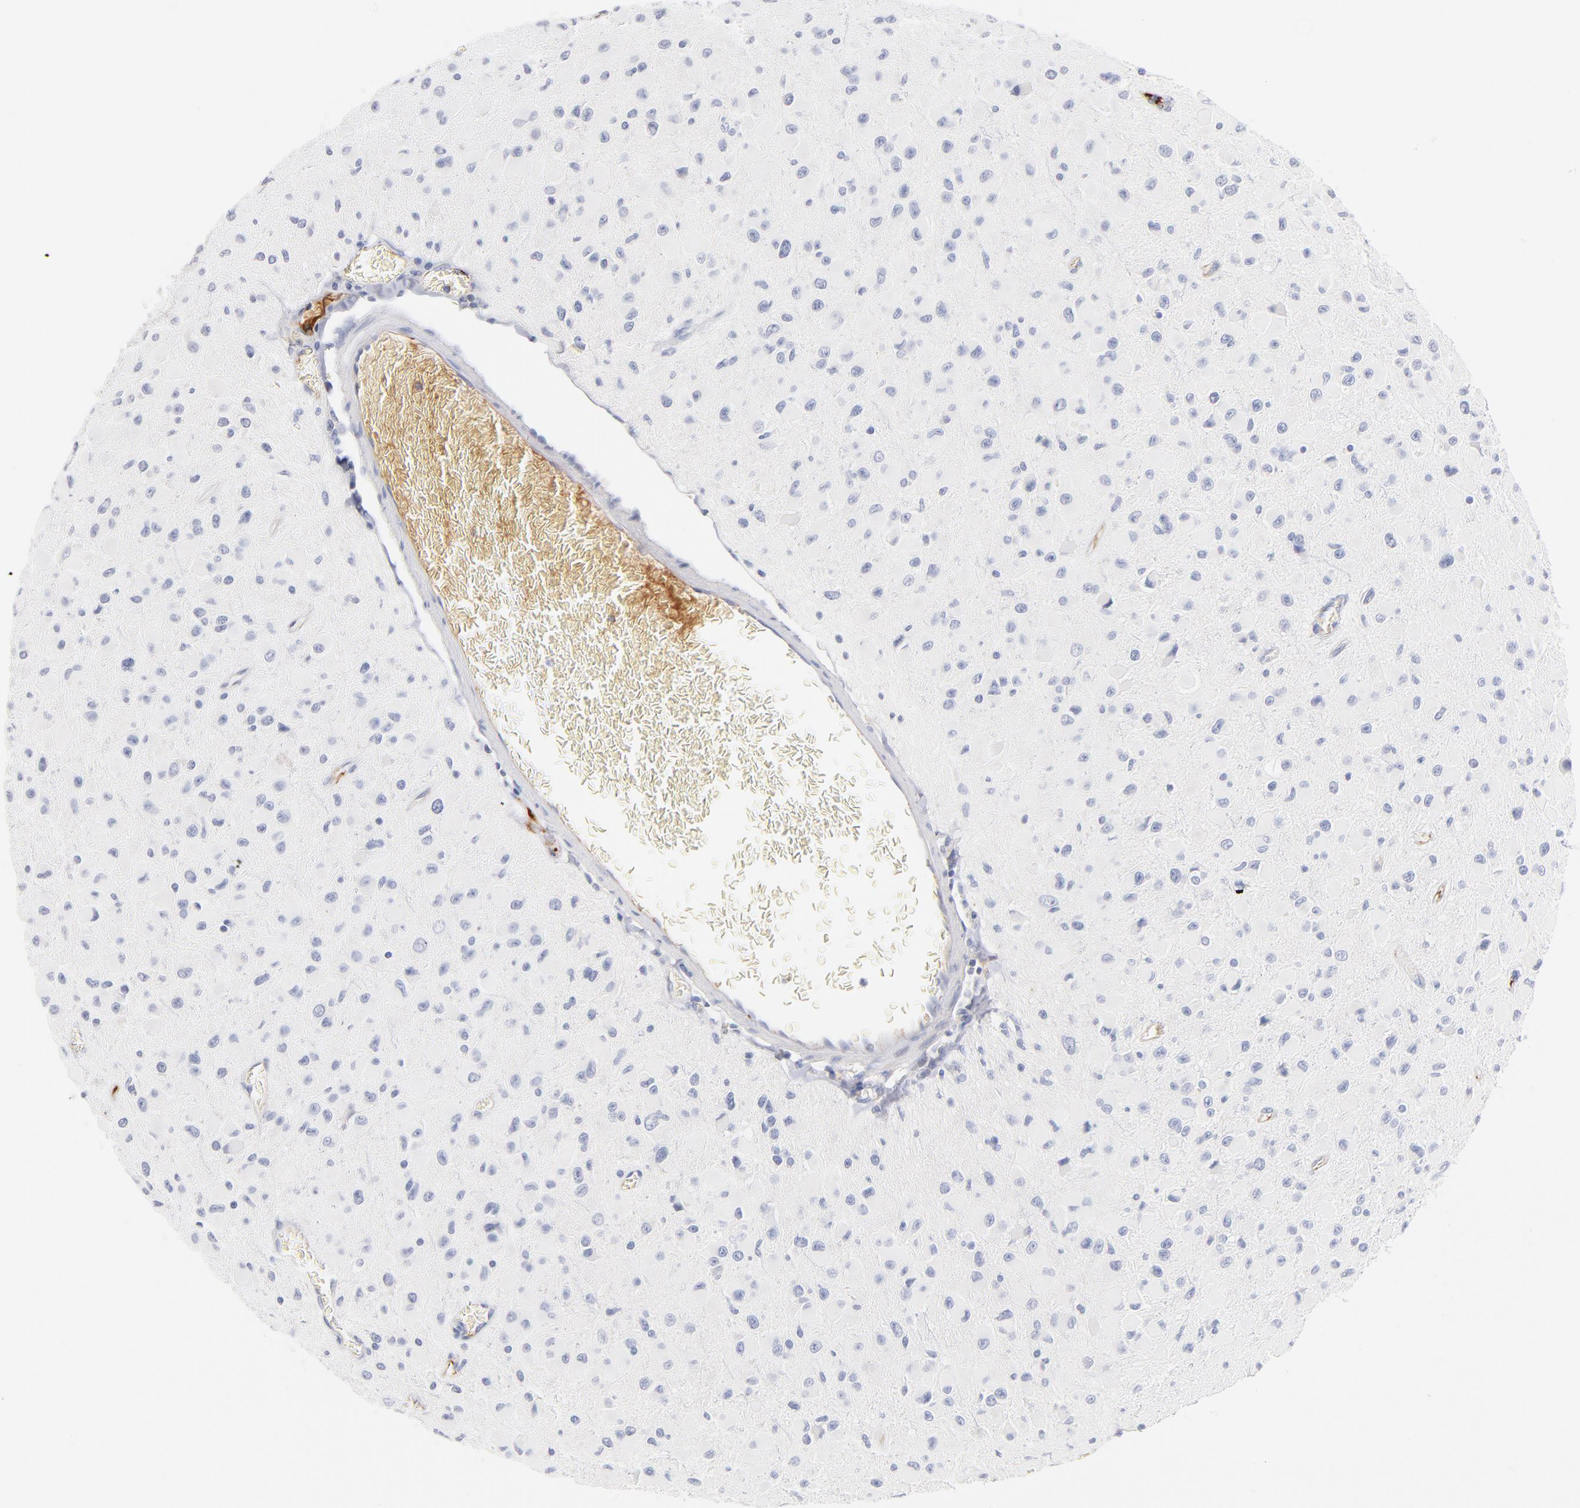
{"staining": {"intensity": "negative", "quantity": "none", "location": "none"}, "tissue": "glioma", "cell_type": "Tumor cells", "image_type": "cancer", "snomed": [{"axis": "morphology", "description": "Glioma, malignant, Low grade"}, {"axis": "topography", "description": "Brain"}], "caption": "Glioma was stained to show a protein in brown. There is no significant expression in tumor cells.", "gene": "PLAT", "patient": {"sex": "male", "age": 42}}